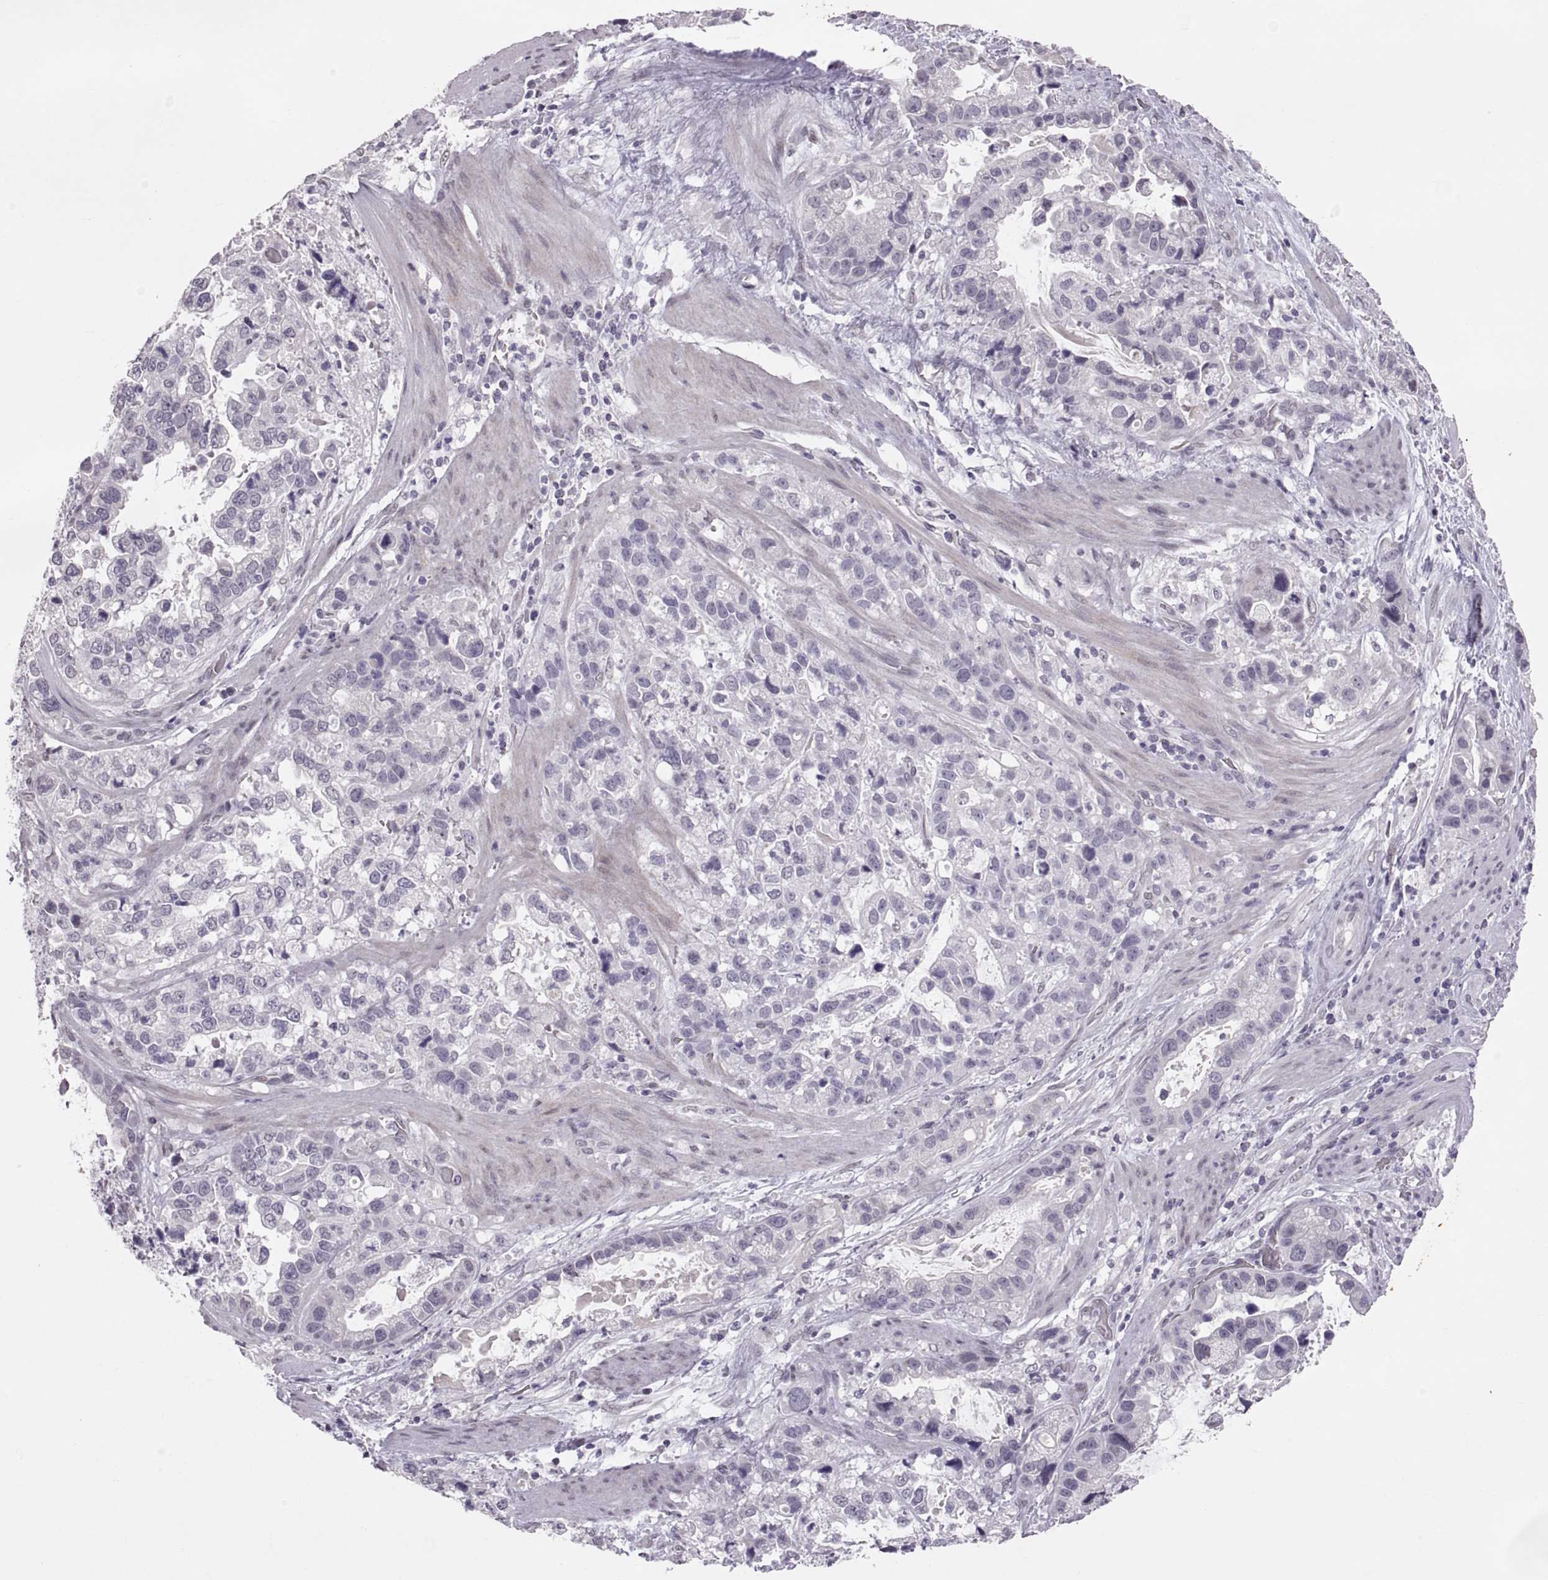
{"staining": {"intensity": "negative", "quantity": "none", "location": "none"}, "tissue": "stomach cancer", "cell_type": "Tumor cells", "image_type": "cancer", "snomed": [{"axis": "morphology", "description": "Adenocarcinoma, NOS"}, {"axis": "topography", "description": "Stomach"}], "caption": "A high-resolution photomicrograph shows immunohistochemistry (IHC) staining of adenocarcinoma (stomach), which displays no significant staining in tumor cells.", "gene": "KRT77", "patient": {"sex": "male", "age": 59}}